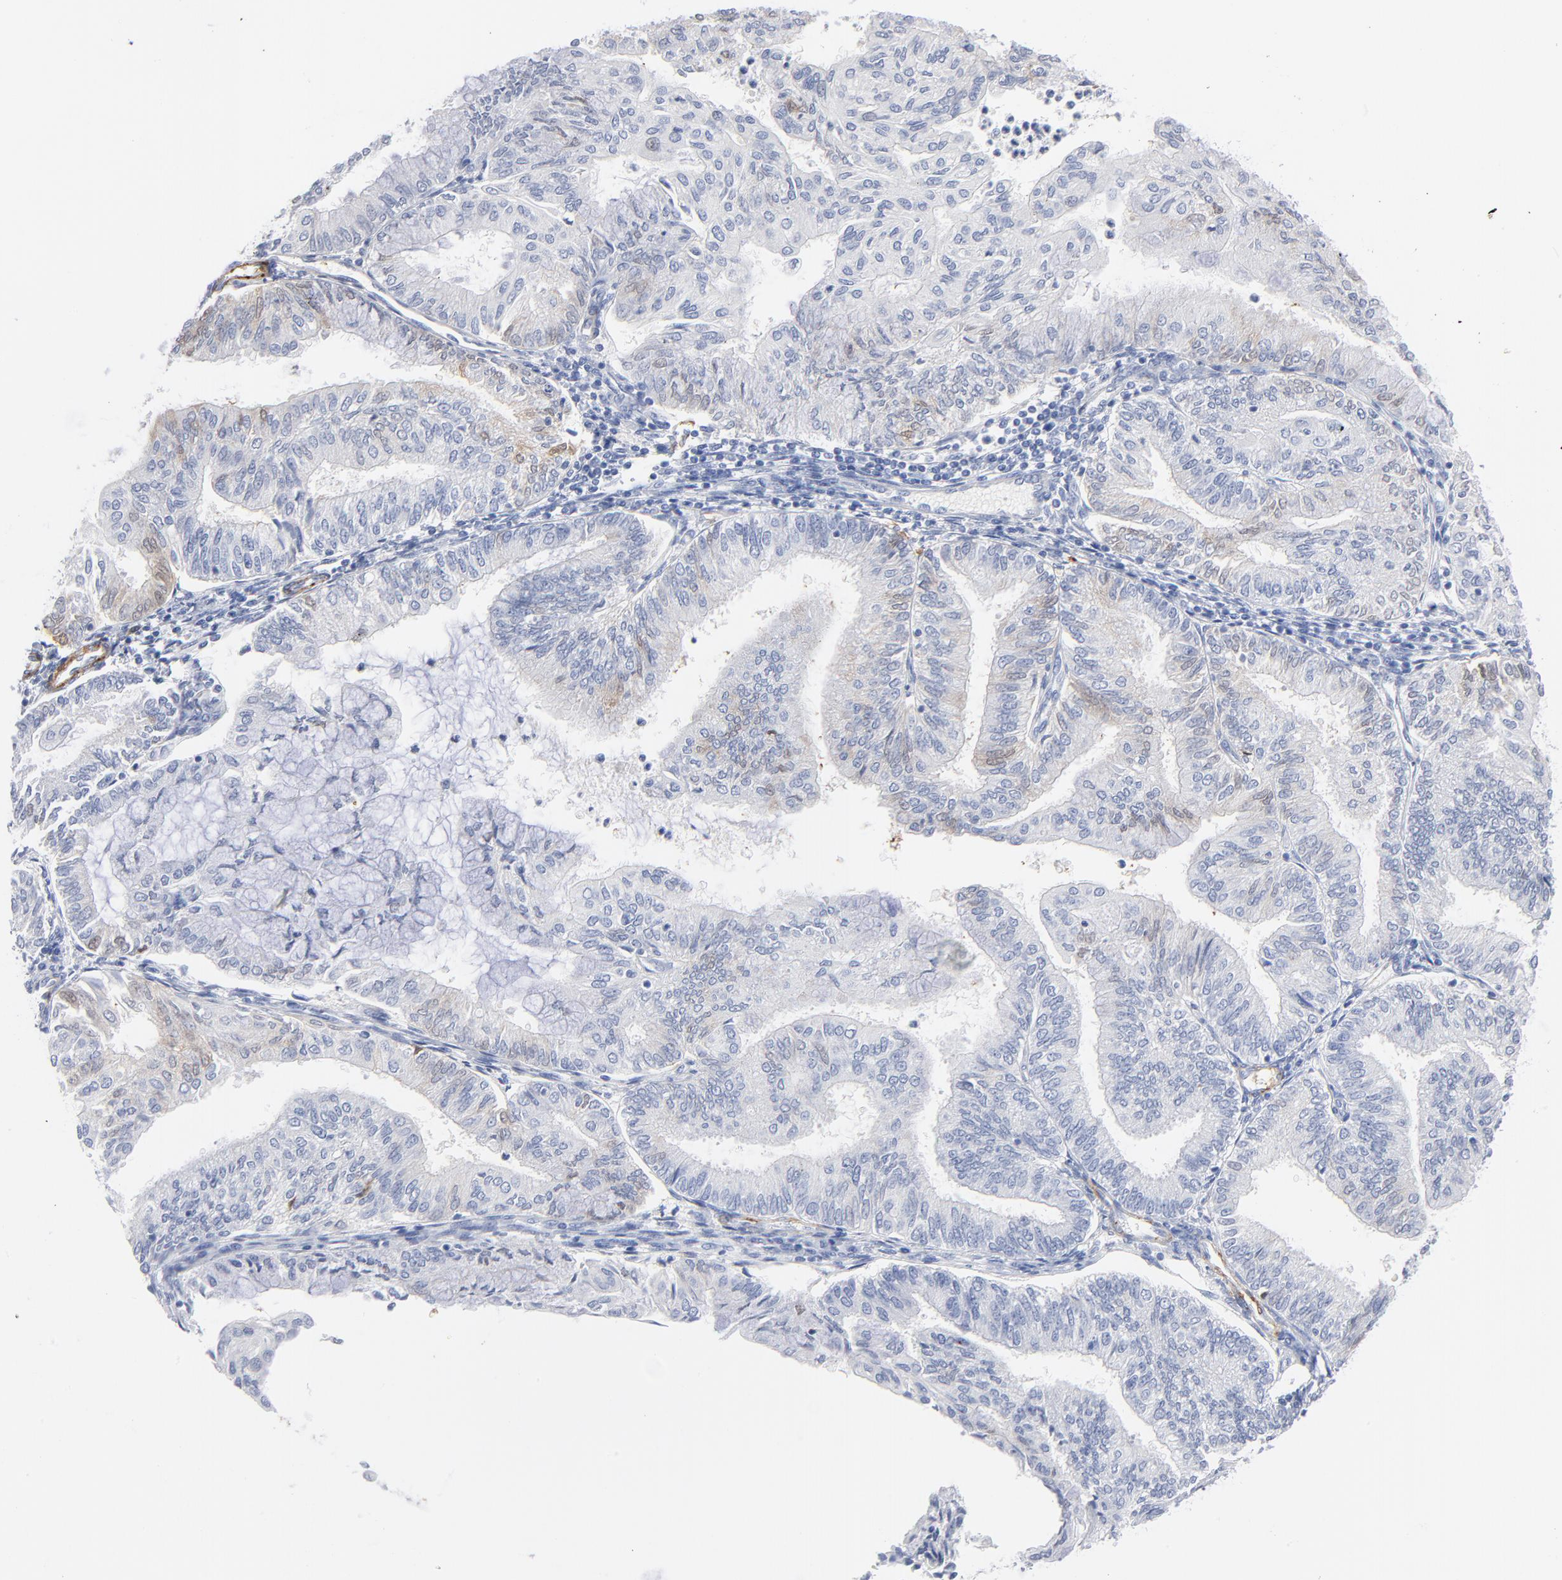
{"staining": {"intensity": "weak", "quantity": "<25%", "location": "cytoplasmic/membranous"}, "tissue": "endometrial cancer", "cell_type": "Tumor cells", "image_type": "cancer", "snomed": [{"axis": "morphology", "description": "Adenocarcinoma, NOS"}, {"axis": "topography", "description": "Endometrium"}], "caption": "This is an immunohistochemistry (IHC) photomicrograph of human endometrial cancer. There is no positivity in tumor cells.", "gene": "AGTR1", "patient": {"sex": "female", "age": 59}}